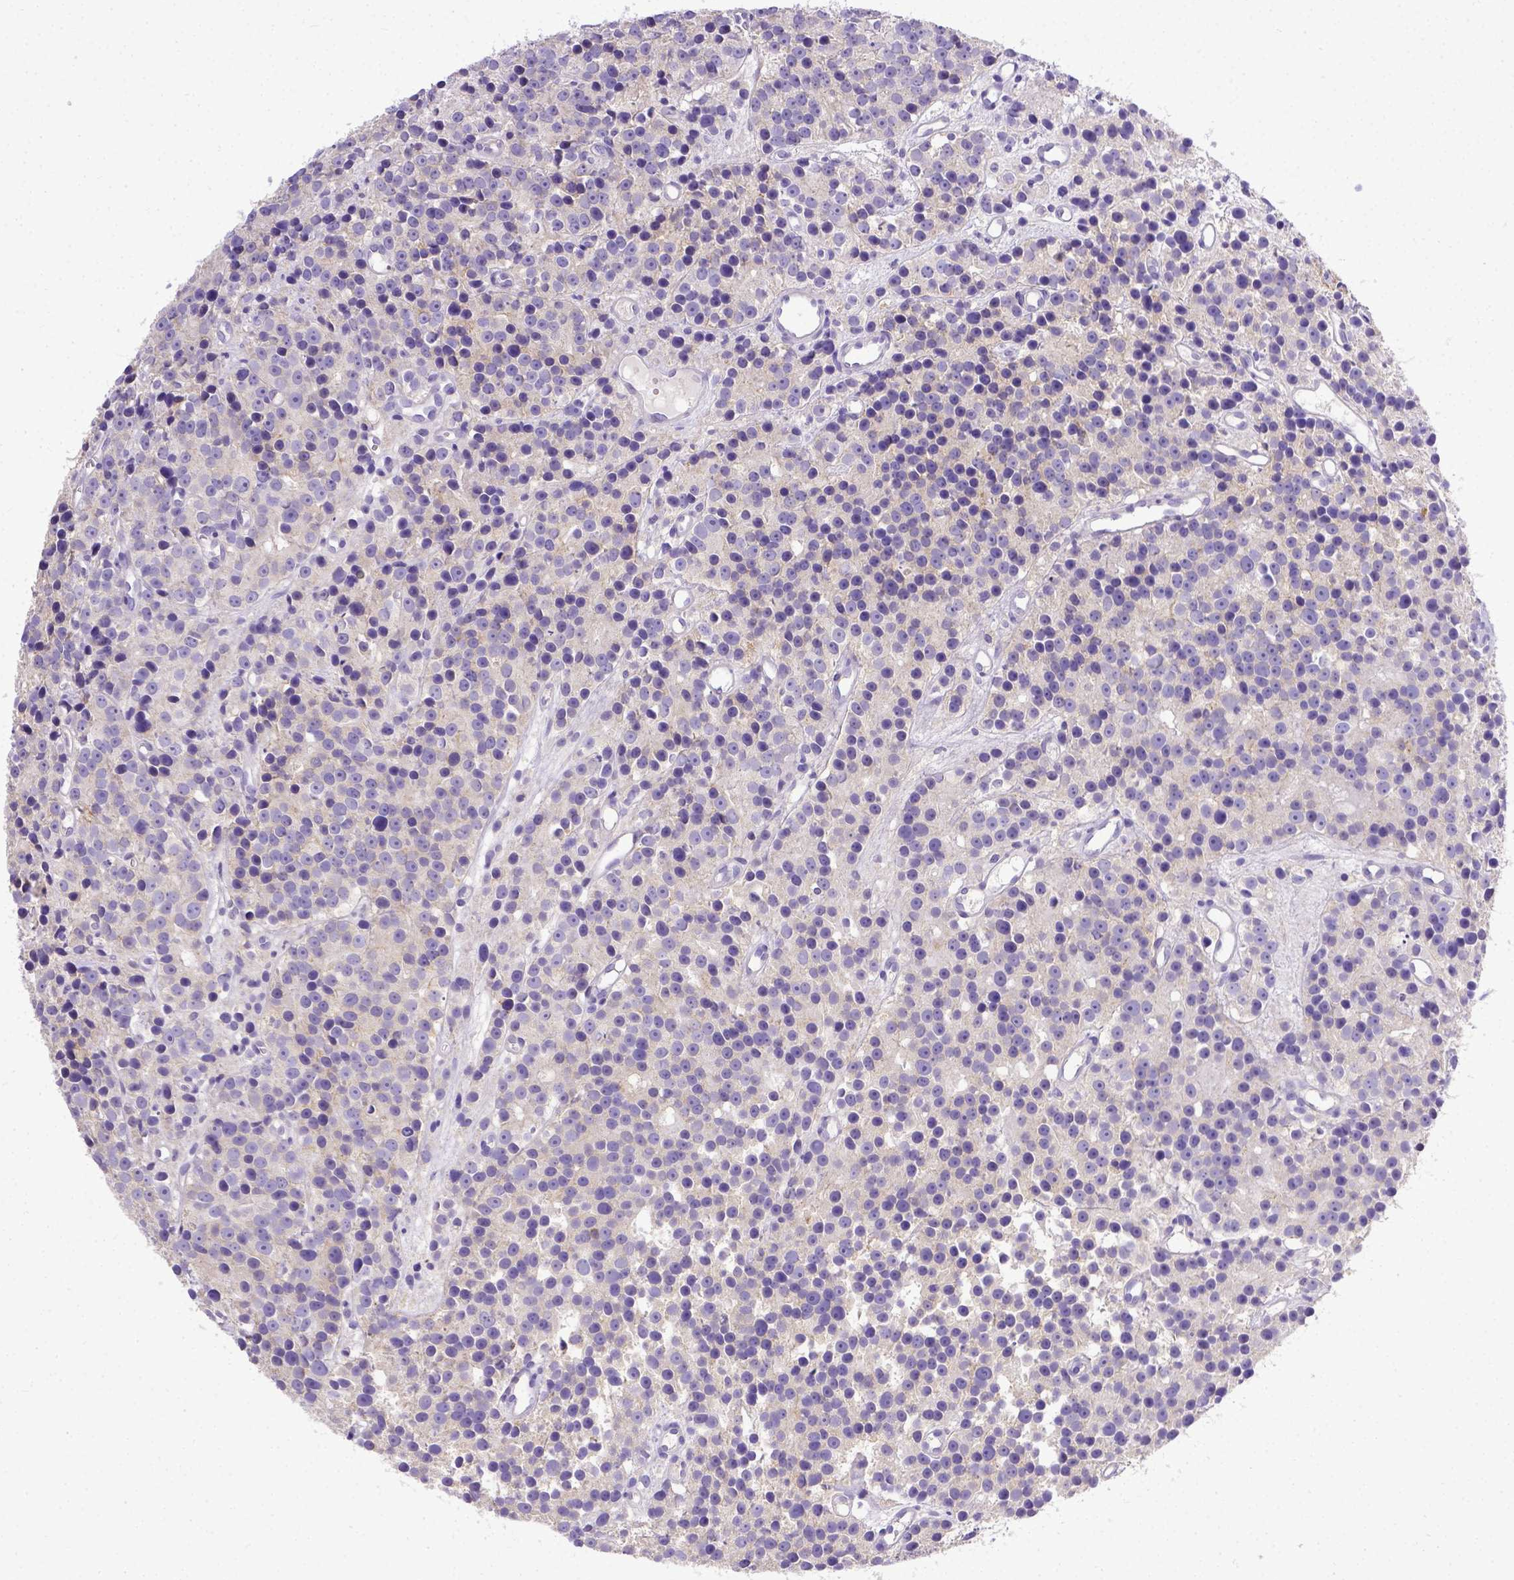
{"staining": {"intensity": "negative", "quantity": "none", "location": "none"}, "tissue": "prostate cancer", "cell_type": "Tumor cells", "image_type": "cancer", "snomed": [{"axis": "morphology", "description": "Adenocarcinoma, High grade"}, {"axis": "topography", "description": "Prostate"}], "caption": "Micrograph shows no significant protein expression in tumor cells of prostate cancer.", "gene": "BTN1A1", "patient": {"sex": "male", "age": 77}}